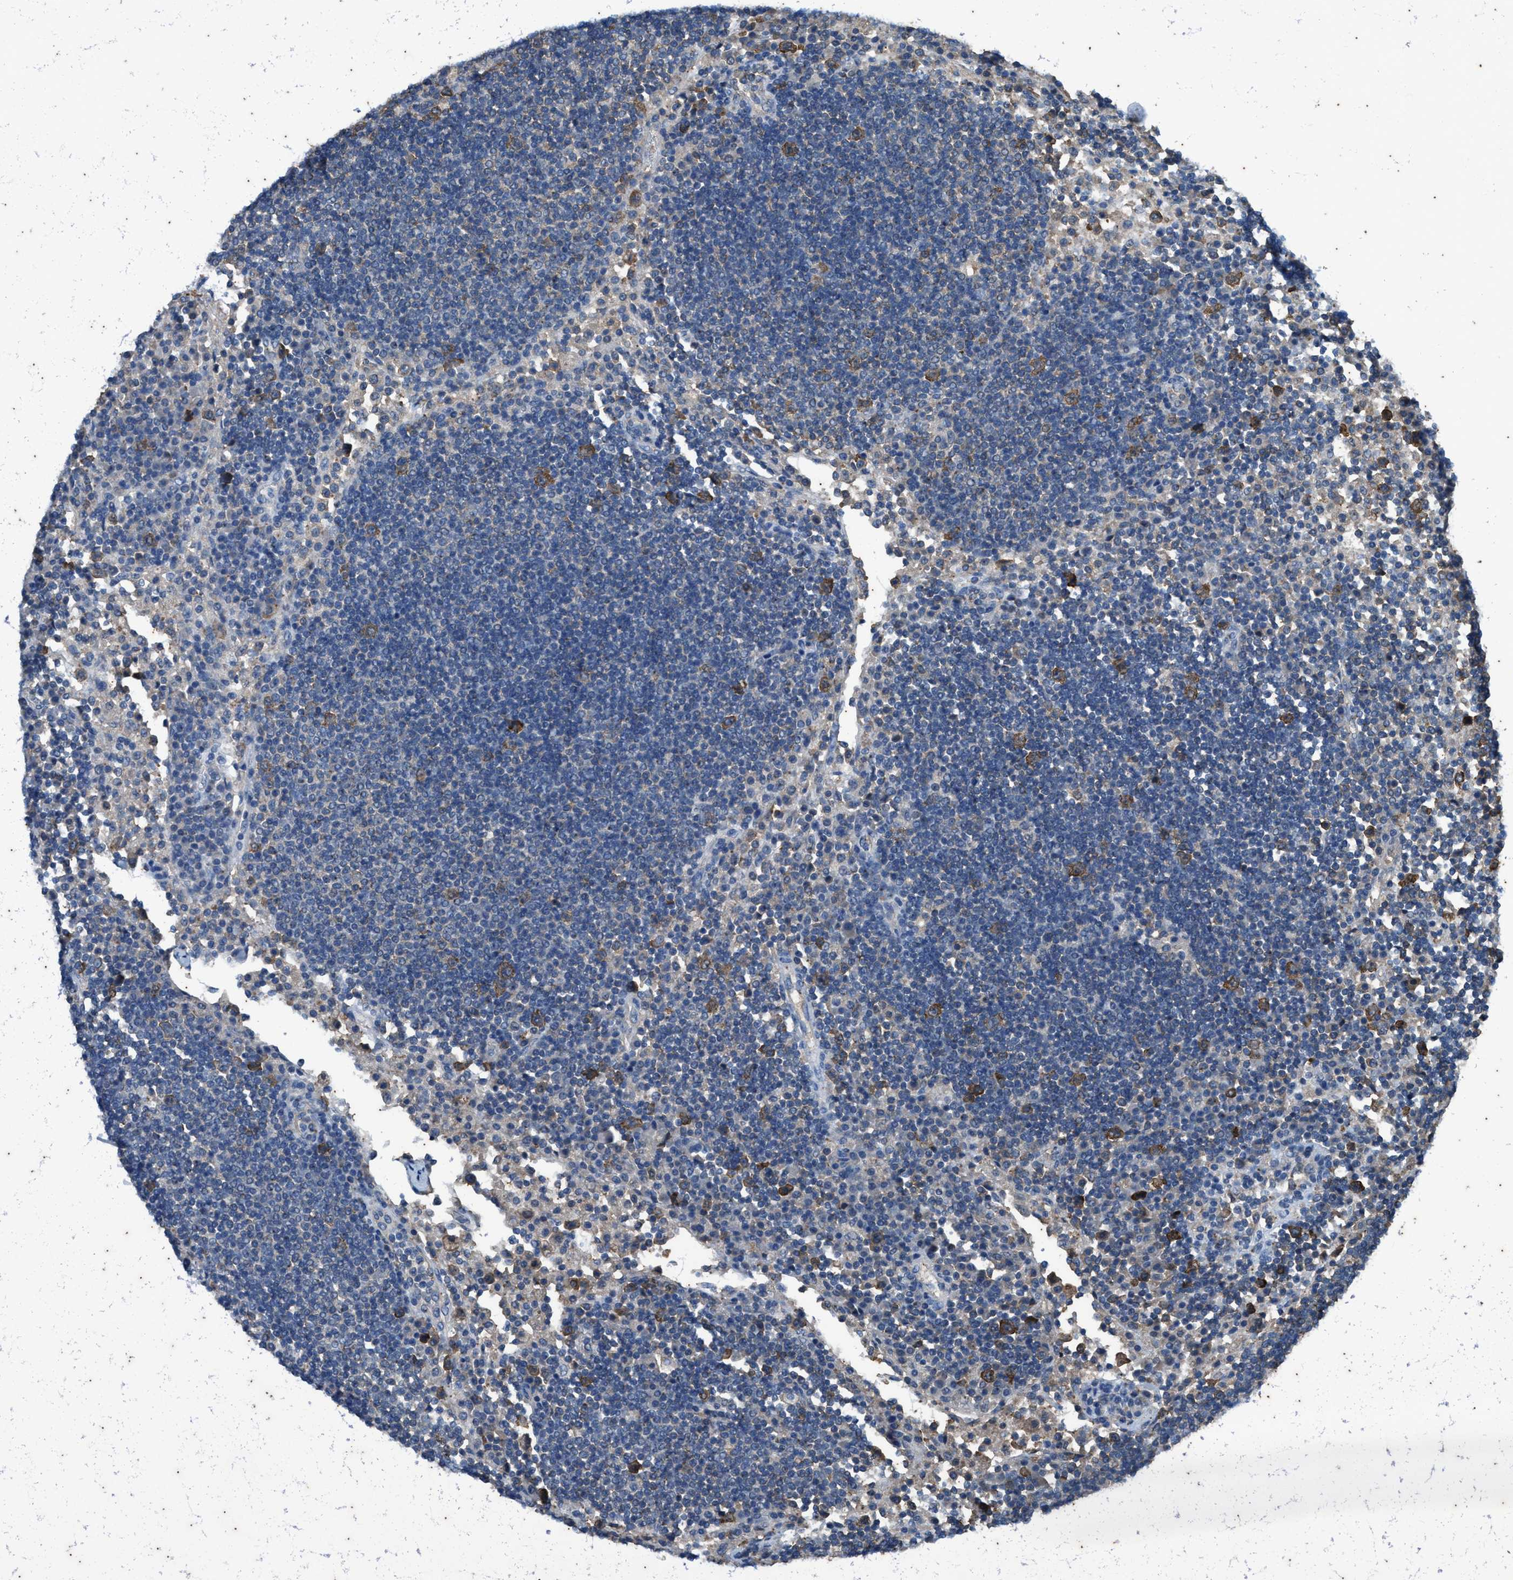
{"staining": {"intensity": "moderate", "quantity": "25%-75%", "location": "cytoplasmic/membranous"}, "tissue": "lymph node", "cell_type": "Germinal center cells", "image_type": "normal", "snomed": [{"axis": "morphology", "description": "Normal tissue, NOS"}, {"axis": "topography", "description": "Lymph node"}], "caption": "IHC image of benign lymph node: human lymph node stained using immunohistochemistry (IHC) shows medium levels of moderate protein expression localized specifically in the cytoplasmic/membranous of germinal center cells, appearing as a cytoplasmic/membranous brown color.", "gene": "COX19", "patient": {"sex": "female", "age": 53}}